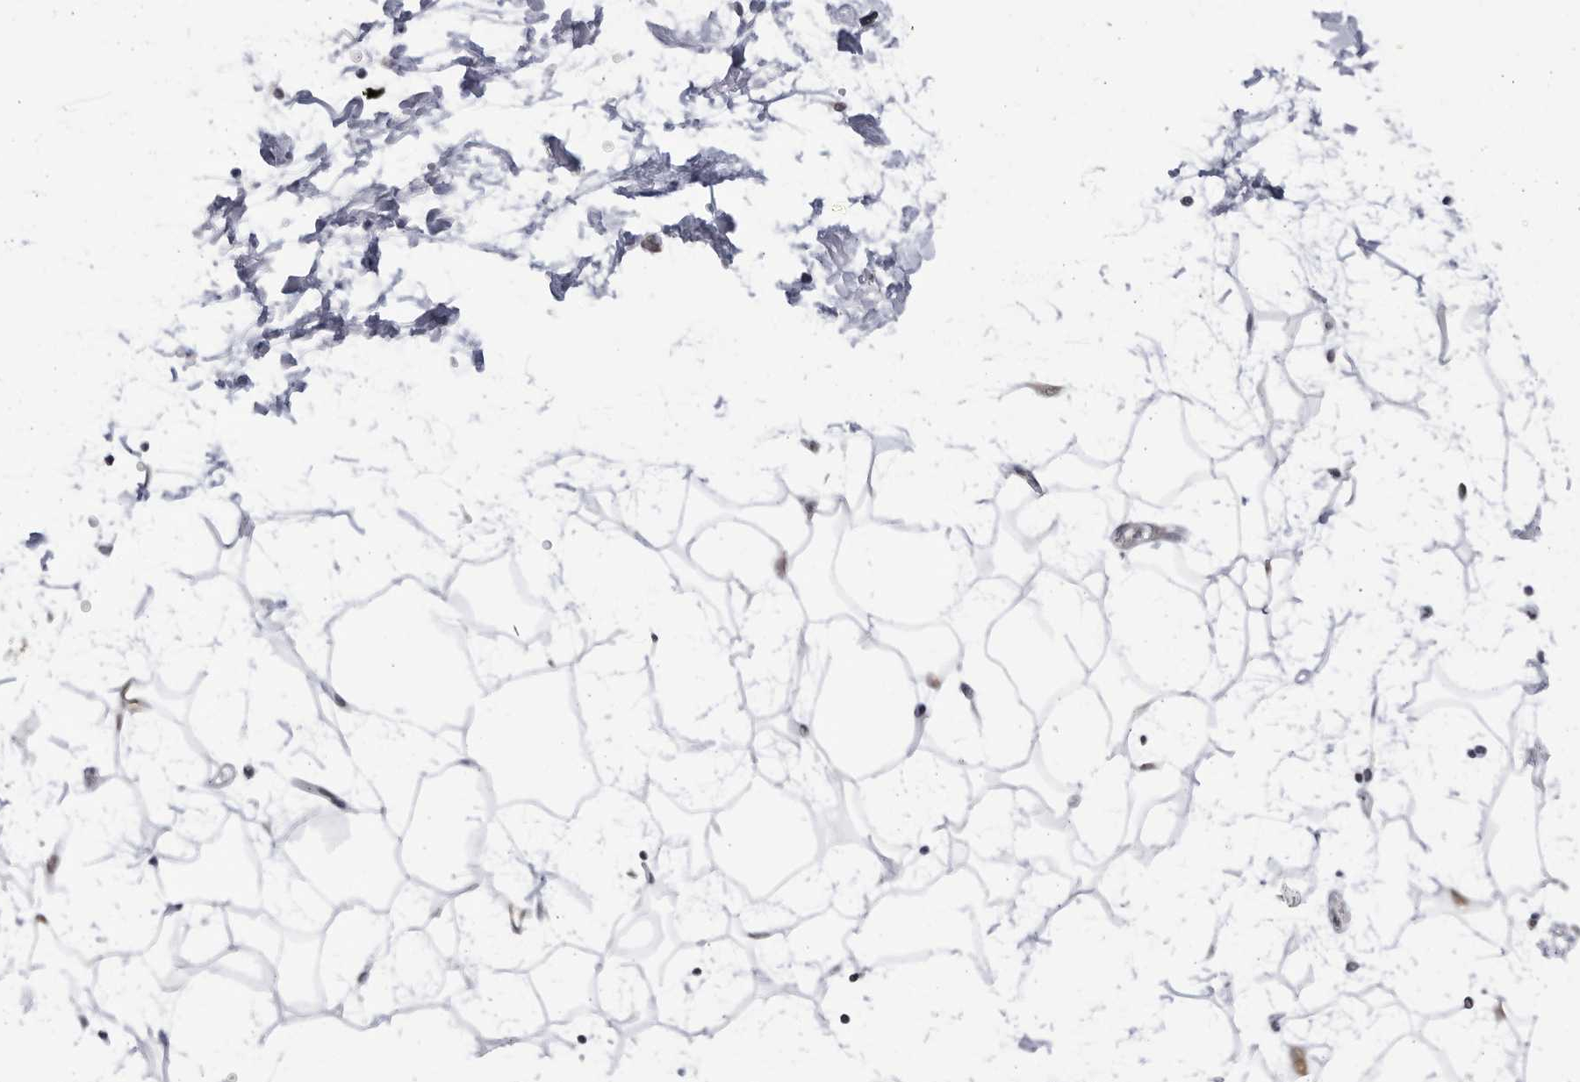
{"staining": {"intensity": "negative", "quantity": "none", "location": "none"}, "tissue": "adipose tissue", "cell_type": "Adipocytes", "image_type": "normal", "snomed": [{"axis": "morphology", "description": "Normal tissue, NOS"}, {"axis": "topography", "description": "Soft tissue"}], "caption": "IHC photomicrograph of unremarkable adipose tissue: adipose tissue stained with DAB exhibits no significant protein positivity in adipocytes.", "gene": "SLC25A22", "patient": {"sex": "male", "age": 72}}